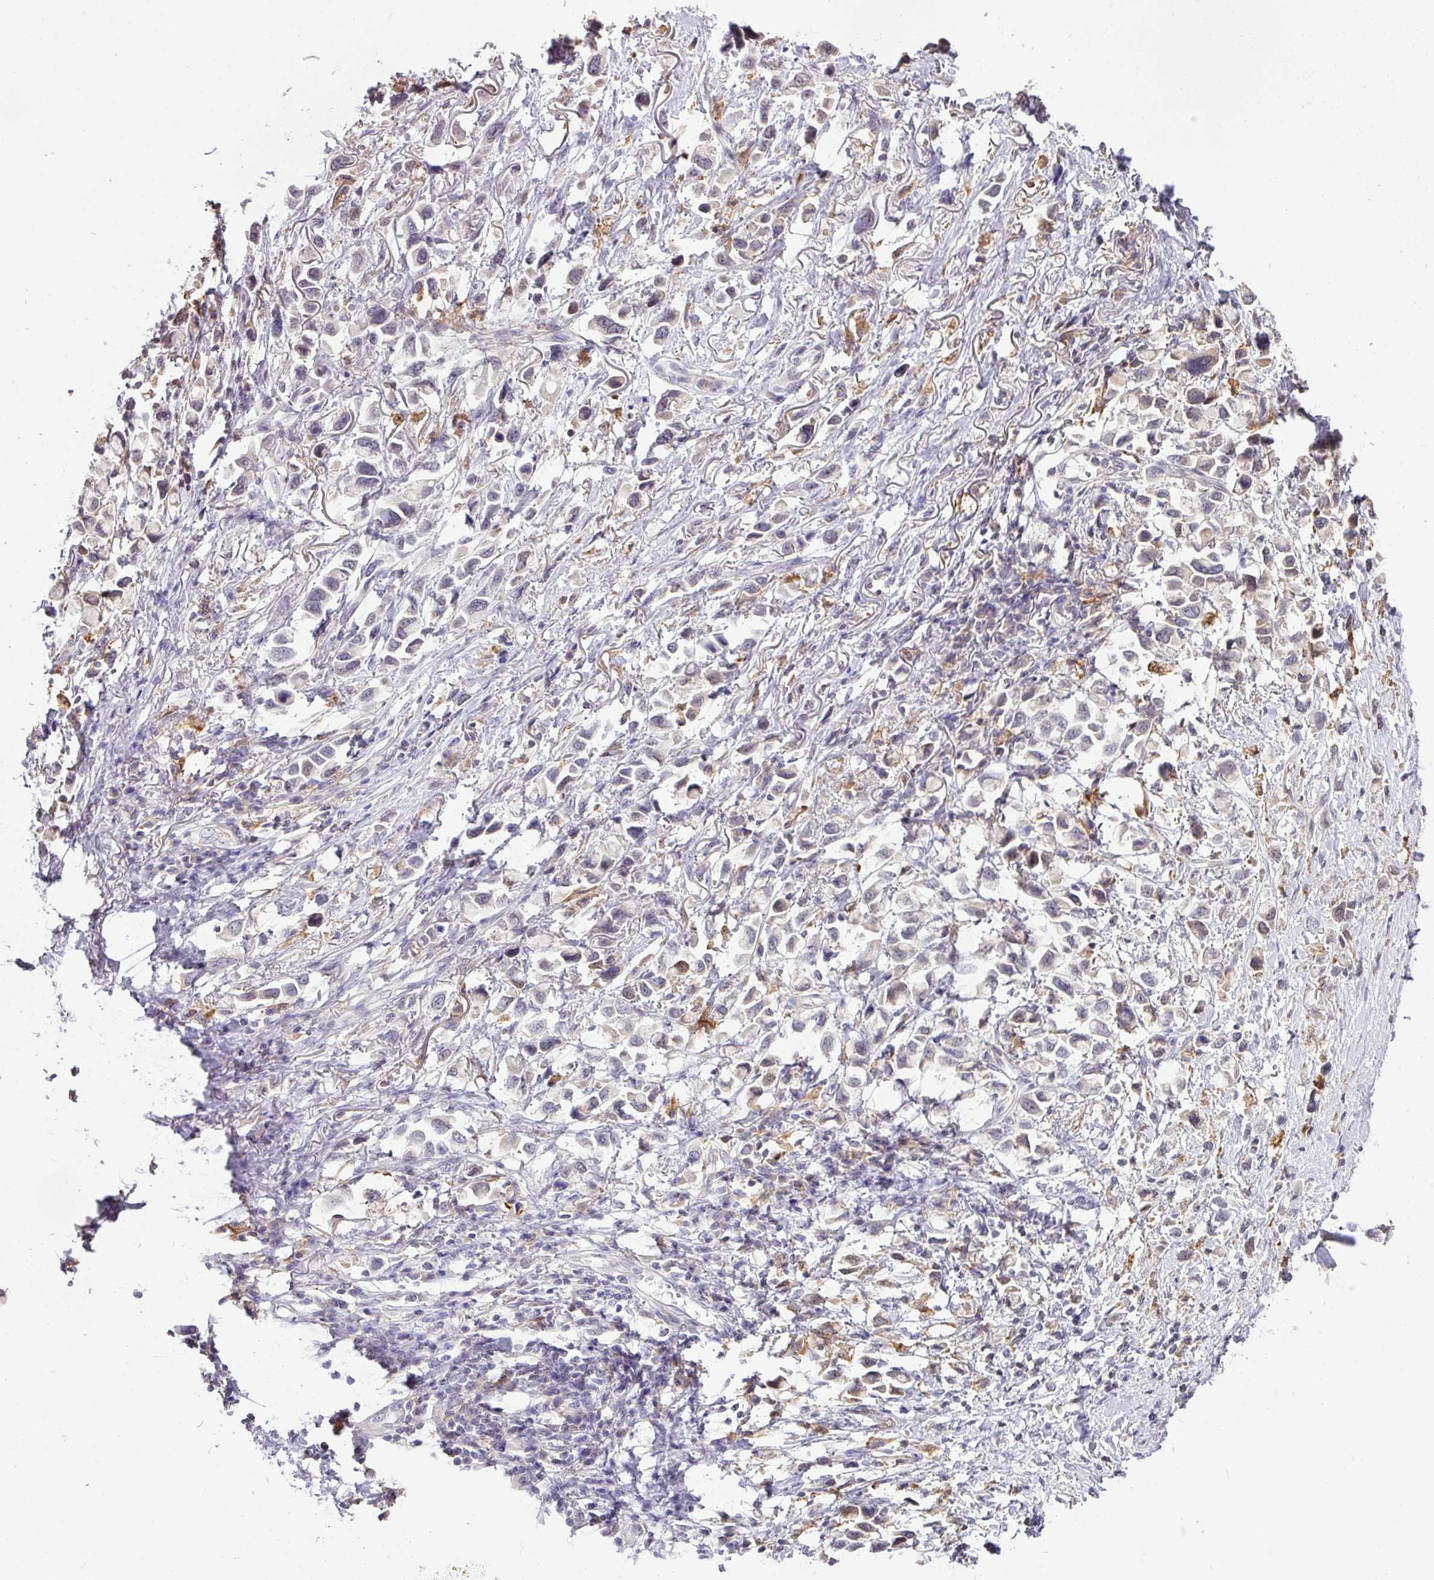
{"staining": {"intensity": "weak", "quantity": "<25%", "location": "cytoplasmic/membranous"}, "tissue": "stomach cancer", "cell_type": "Tumor cells", "image_type": "cancer", "snomed": [{"axis": "morphology", "description": "Adenocarcinoma, NOS"}, {"axis": "topography", "description": "Stomach"}], "caption": "Immunohistochemical staining of adenocarcinoma (stomach) displays no significant staining in tumor cells. (Brightfield microscopy of DAB (3,3'-diaminobenzidine) immunohistochemistry at high magnification).", "gene": "GCNT7", "patient": {"sex": "female", "age": 81}}